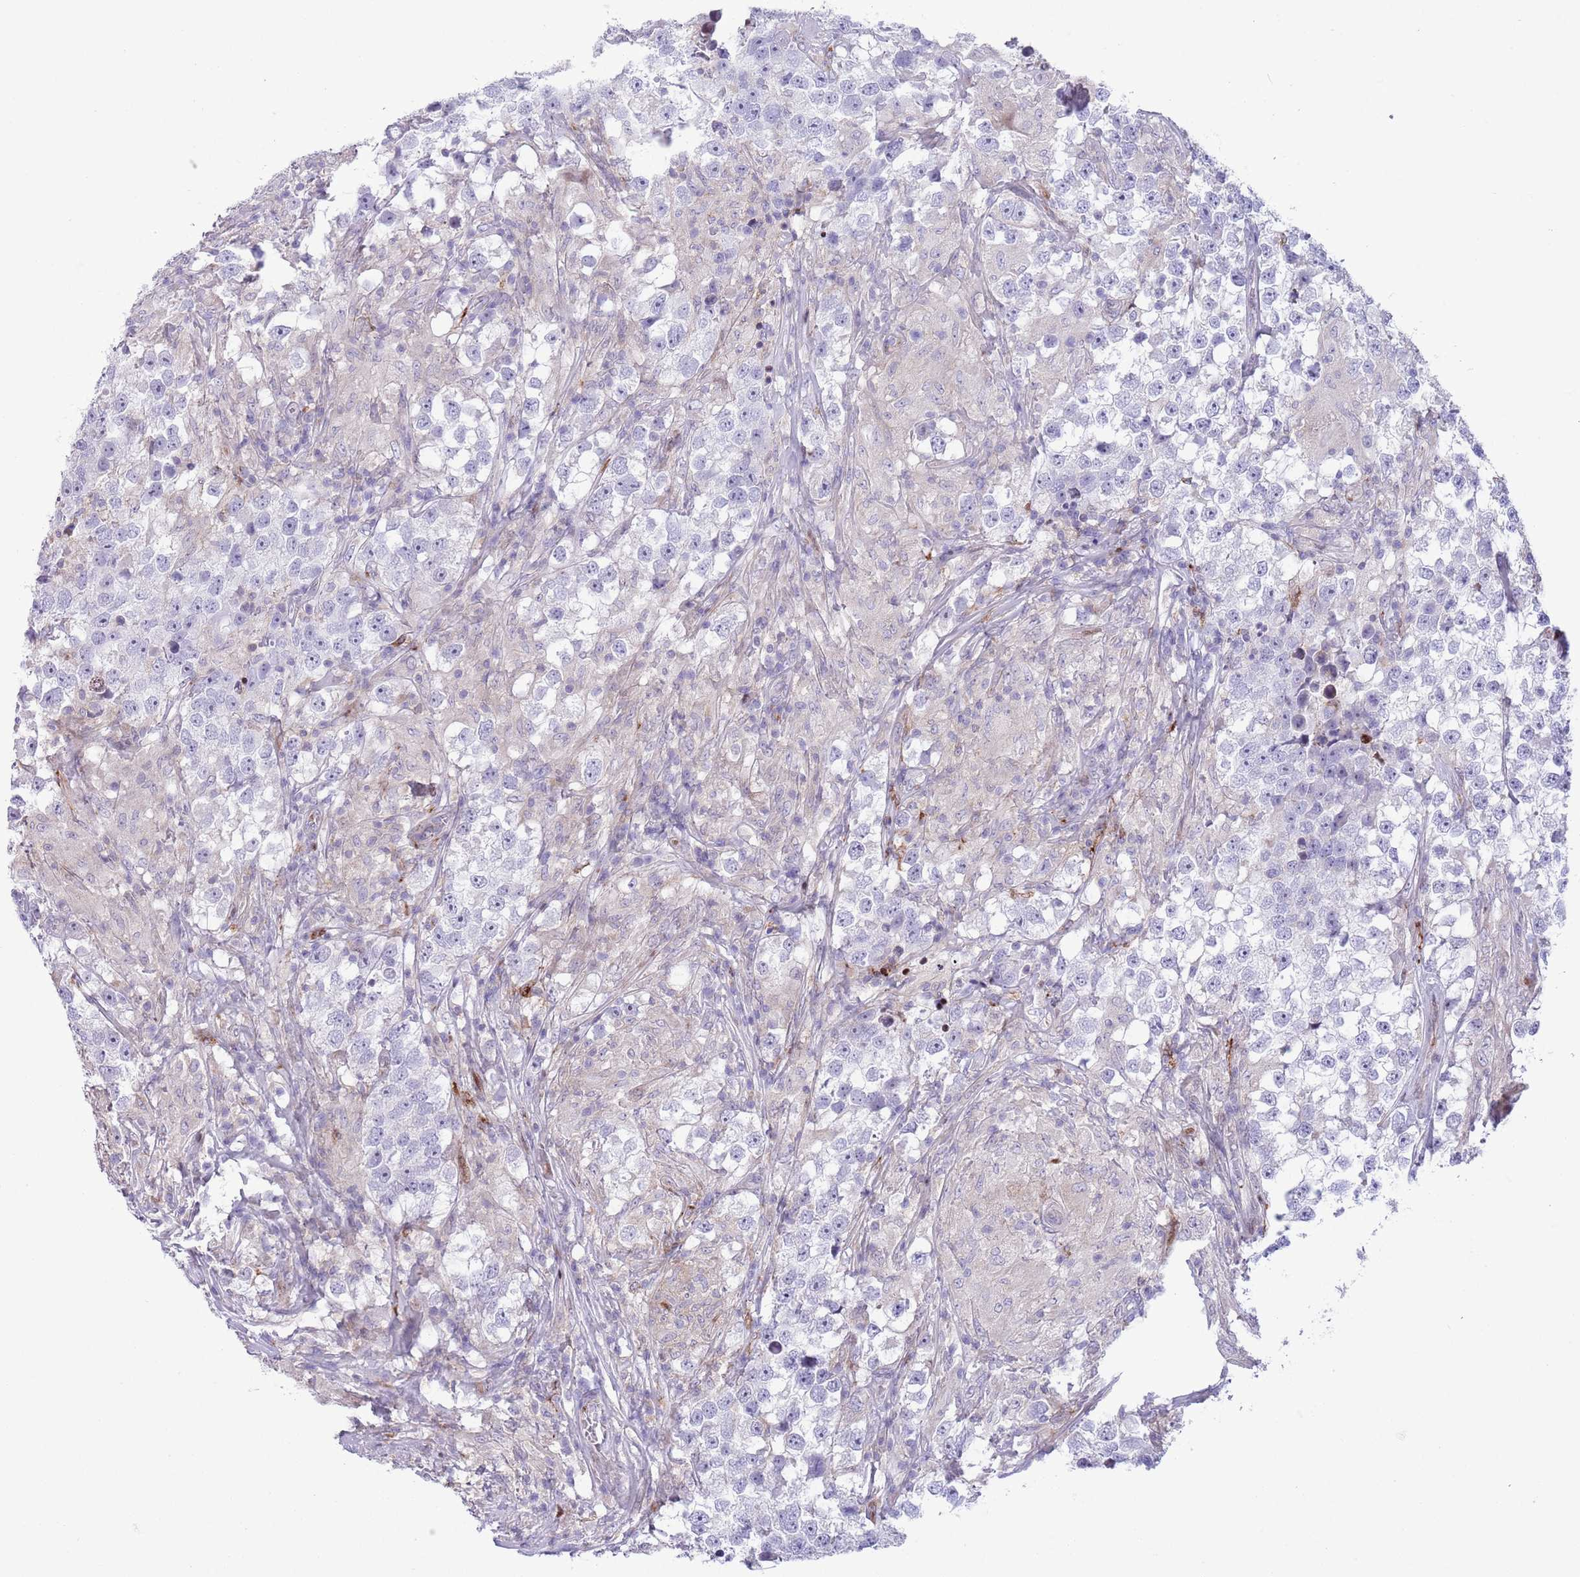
{"staining": {"intensity": "negative", "quantity": "none", "location": "none"}, "tissue": "testis cancer", "cell_type": "Tumor cells", "image_type": "cancer", "snomed": [{"axis": "morphology", "description": "Seminoma, NOS"}, {"axis": "topography", "description": "Testis"}], "caption": "Tumor cells are negative for brown protein staining in testis cancer (seminoma).", "gene": "ANO8", "patient": {"sex": "male", "age": 46}}